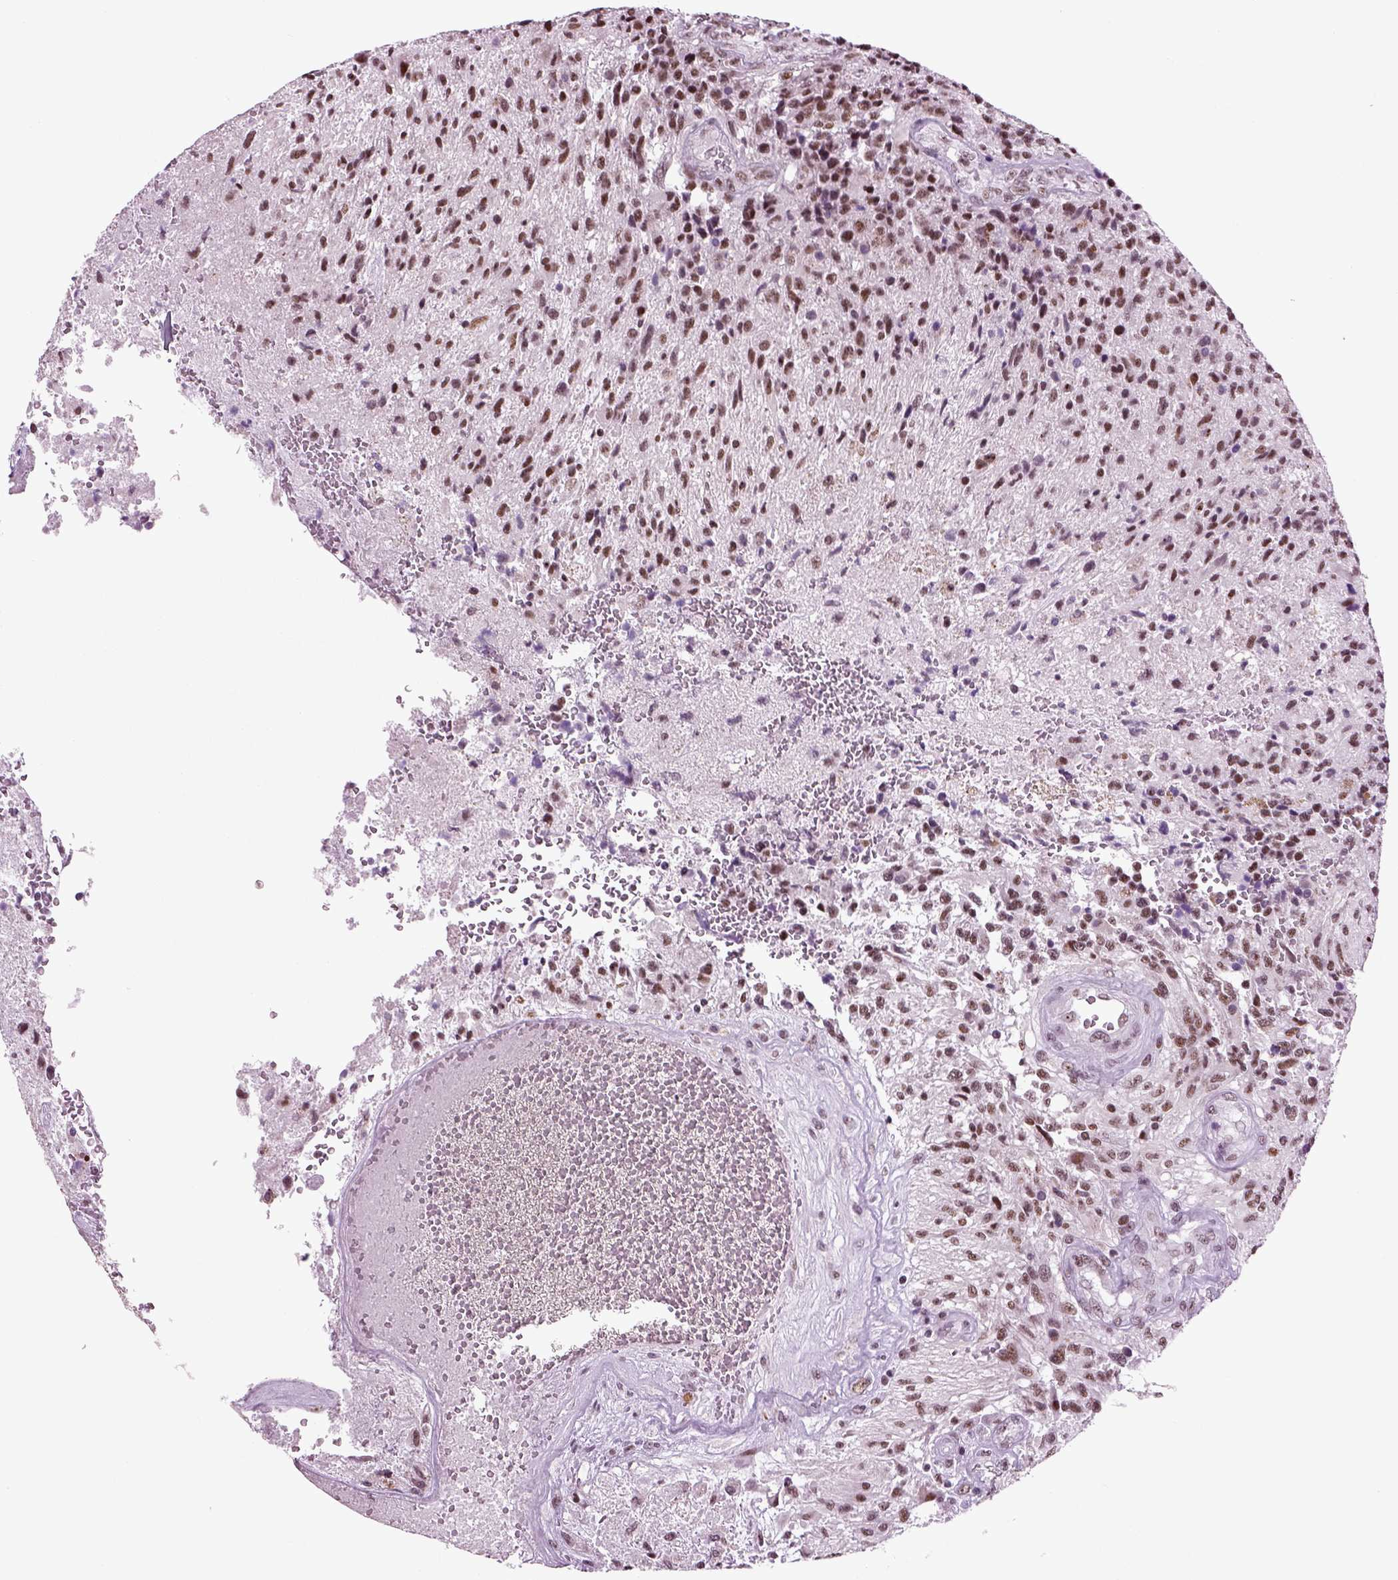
{"staining": {"intensity": "moderate", "quantity": "<25%", "location": "nuclear"}, "tissue": "glioma", "cell_type": "Tumor cells", "image_type": "cancer", "snomed": [{"axis": "morphology", "description": "Glioma, malignant, High grade"}, {"axis": "topography", "description": "Brain"}], "caption": "Immunohistochemistry (IHC) image of neoplastic tissue: malignant glioma (high-grade) stained using immunohistochemistry demonstrates low levels of moderate protein expression localized specifically in the nuclear of tumor cells, appearing as a nuclear brown color.", "gene": "RCOR3", "patient": {"sex": "male", "age": 56}}